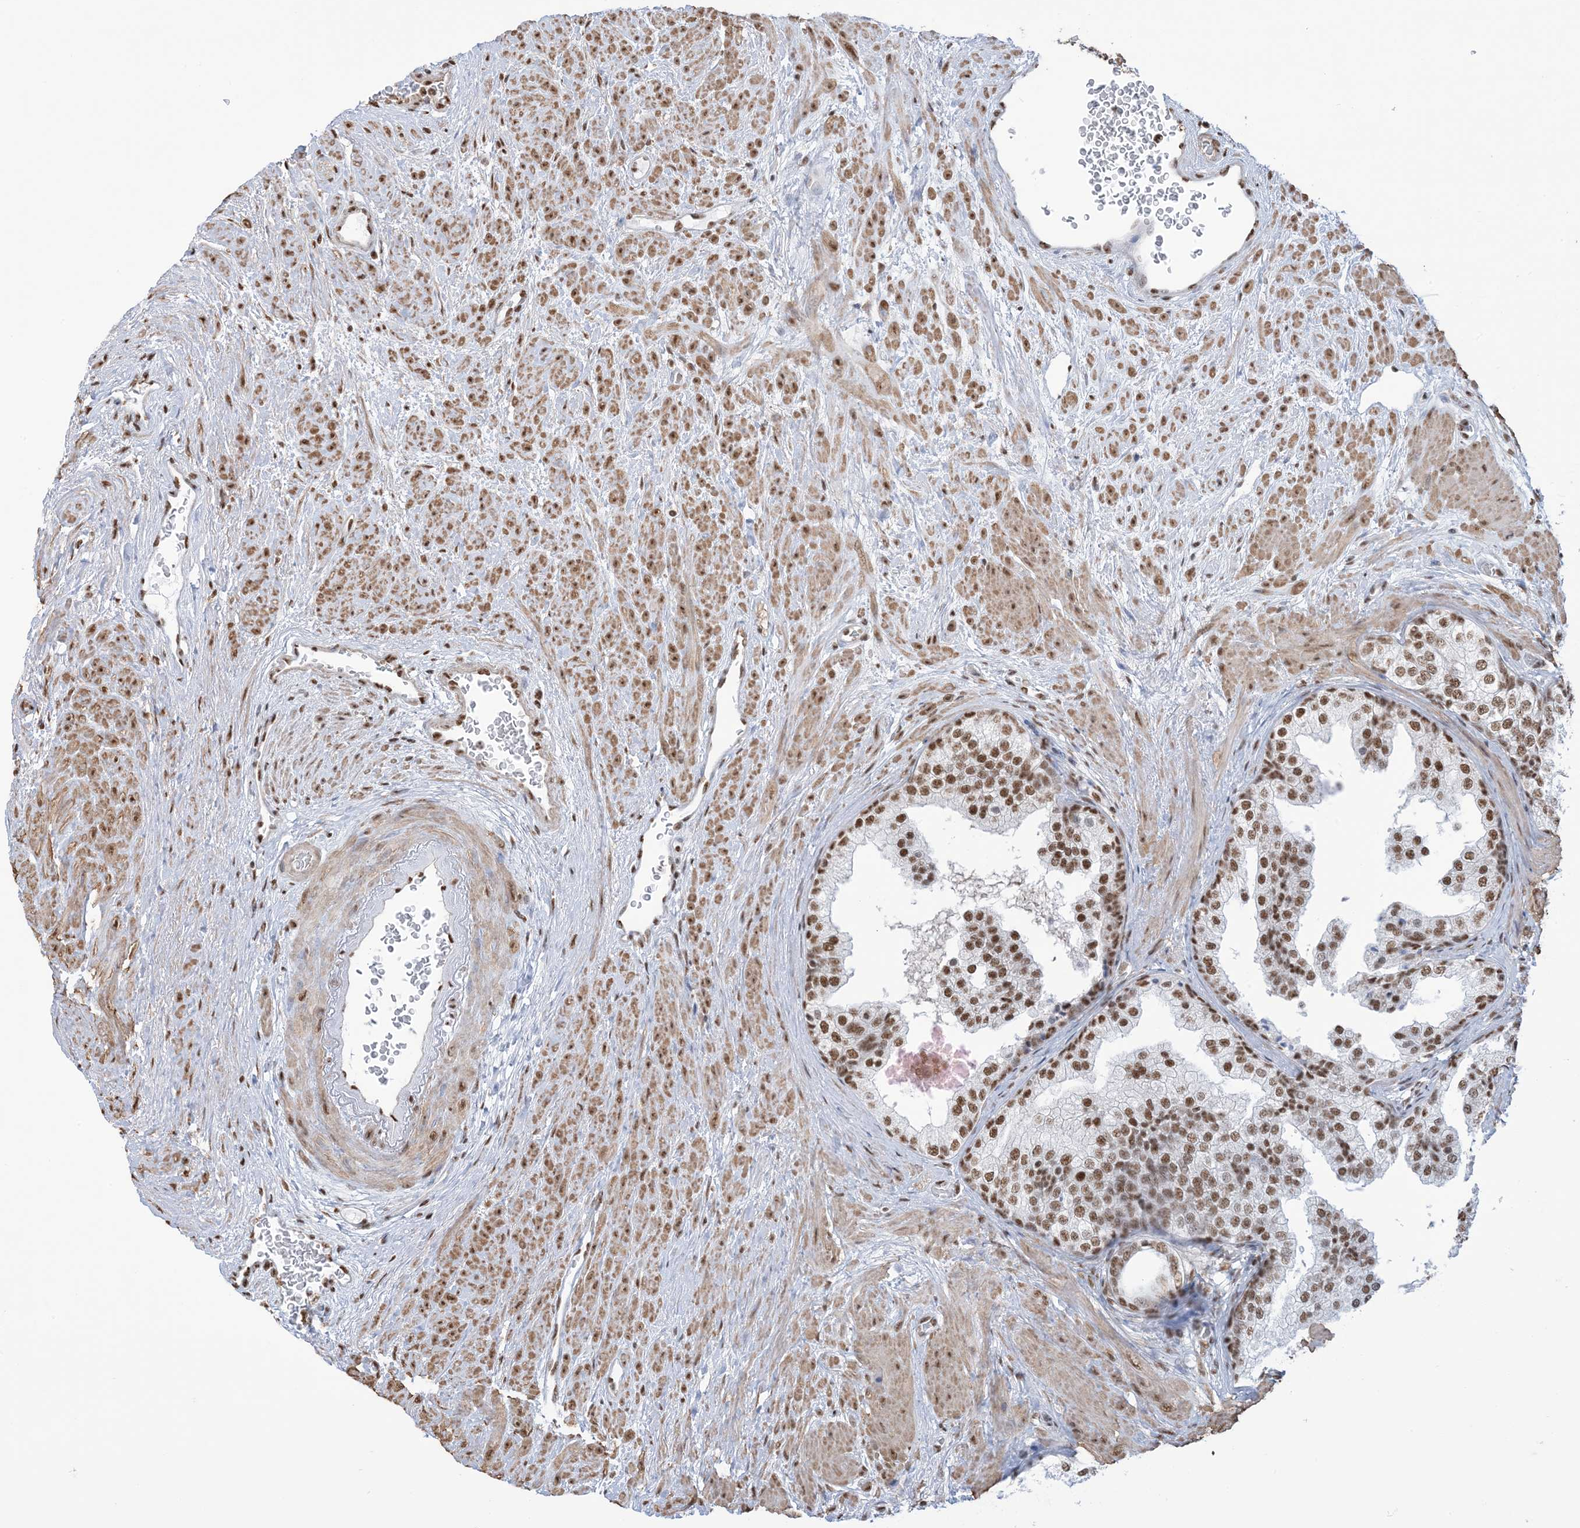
{"staining": {"intensity": "strong", "quantity": ">75%", "location": "nuclear"}, "tissue": "prostate", "cell_type": "Glandular cells", "image_type": "normal", "snomed": [{"axis": "morphology", "description": "Normal tissue, NOS"}, {"axis": "topography", "description": "Prostate"}], "caption": "DAB (3,3'-diaminobenzidine) immunohistochemical staining of unremarkable human prostate exhibits strong nuclear protein expression in approximately >75% of glandular cells.", "gene": "ZNF792", "patient": {"sex": "male", "age": 48}}